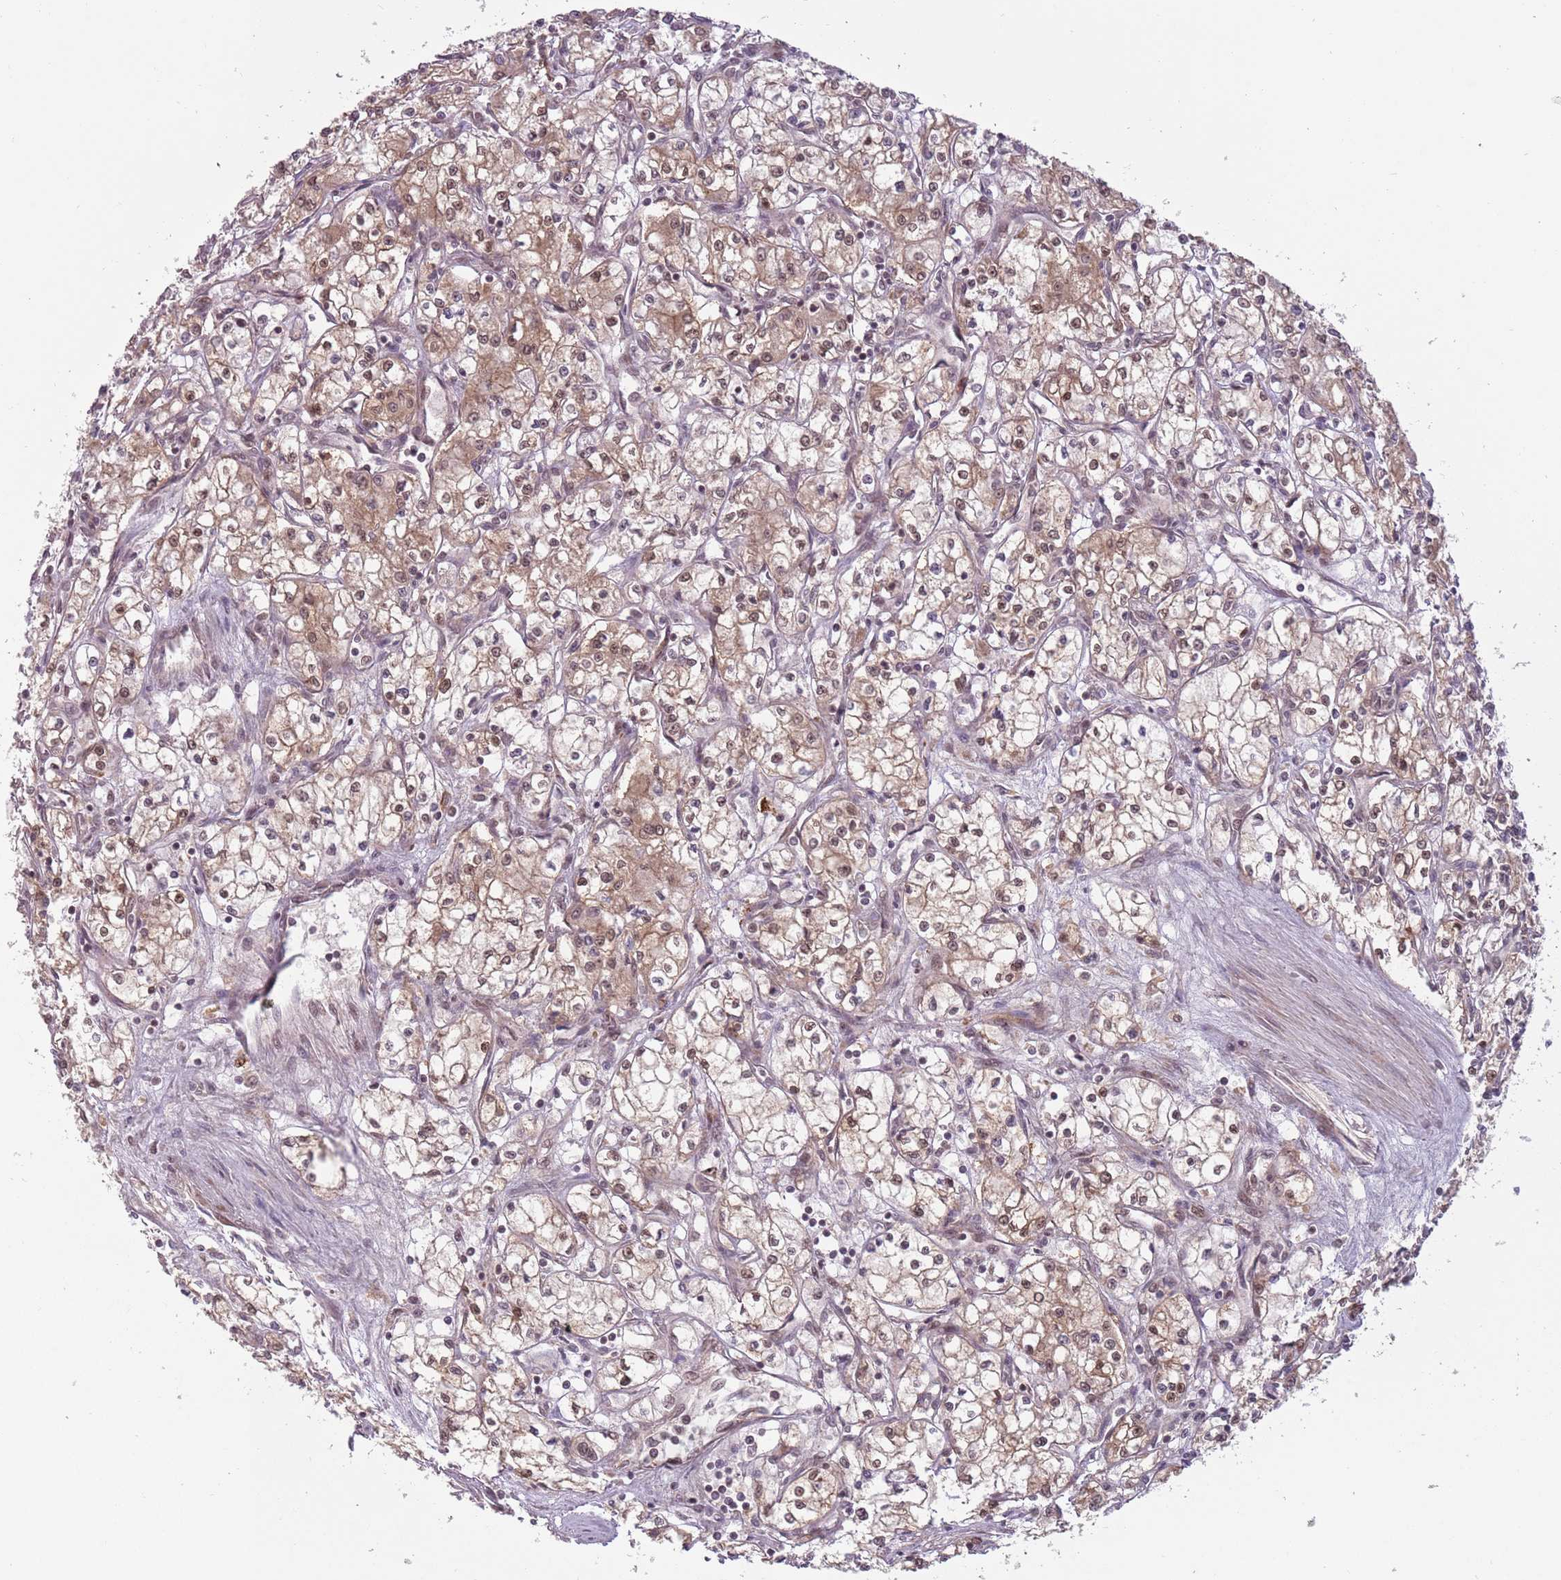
{"staining": {"intensity": "moderate", "quantity": "25%-75%", "location": "cytoplasmic/membranous,nuclear"}, "tissue": "renal cancer", "cell_type": "Tumor cells", "image_type": "cancer", "snomed": [{"axis": "morphology", "description": "Adenocarcinoma, NOS"}, {"axis": "topography", "description": "Kidney"}], "caption": "IHC image of human renal adenocarcinoma stained for a protein (brown), which demonstrates medium levels of moderate cytoplasmic/membranous and nuclear positivity in approximately 25%-75% of tumor cells.", "gene": "ADAMTS3", "patient": {"sex": "male", "age": 59}}